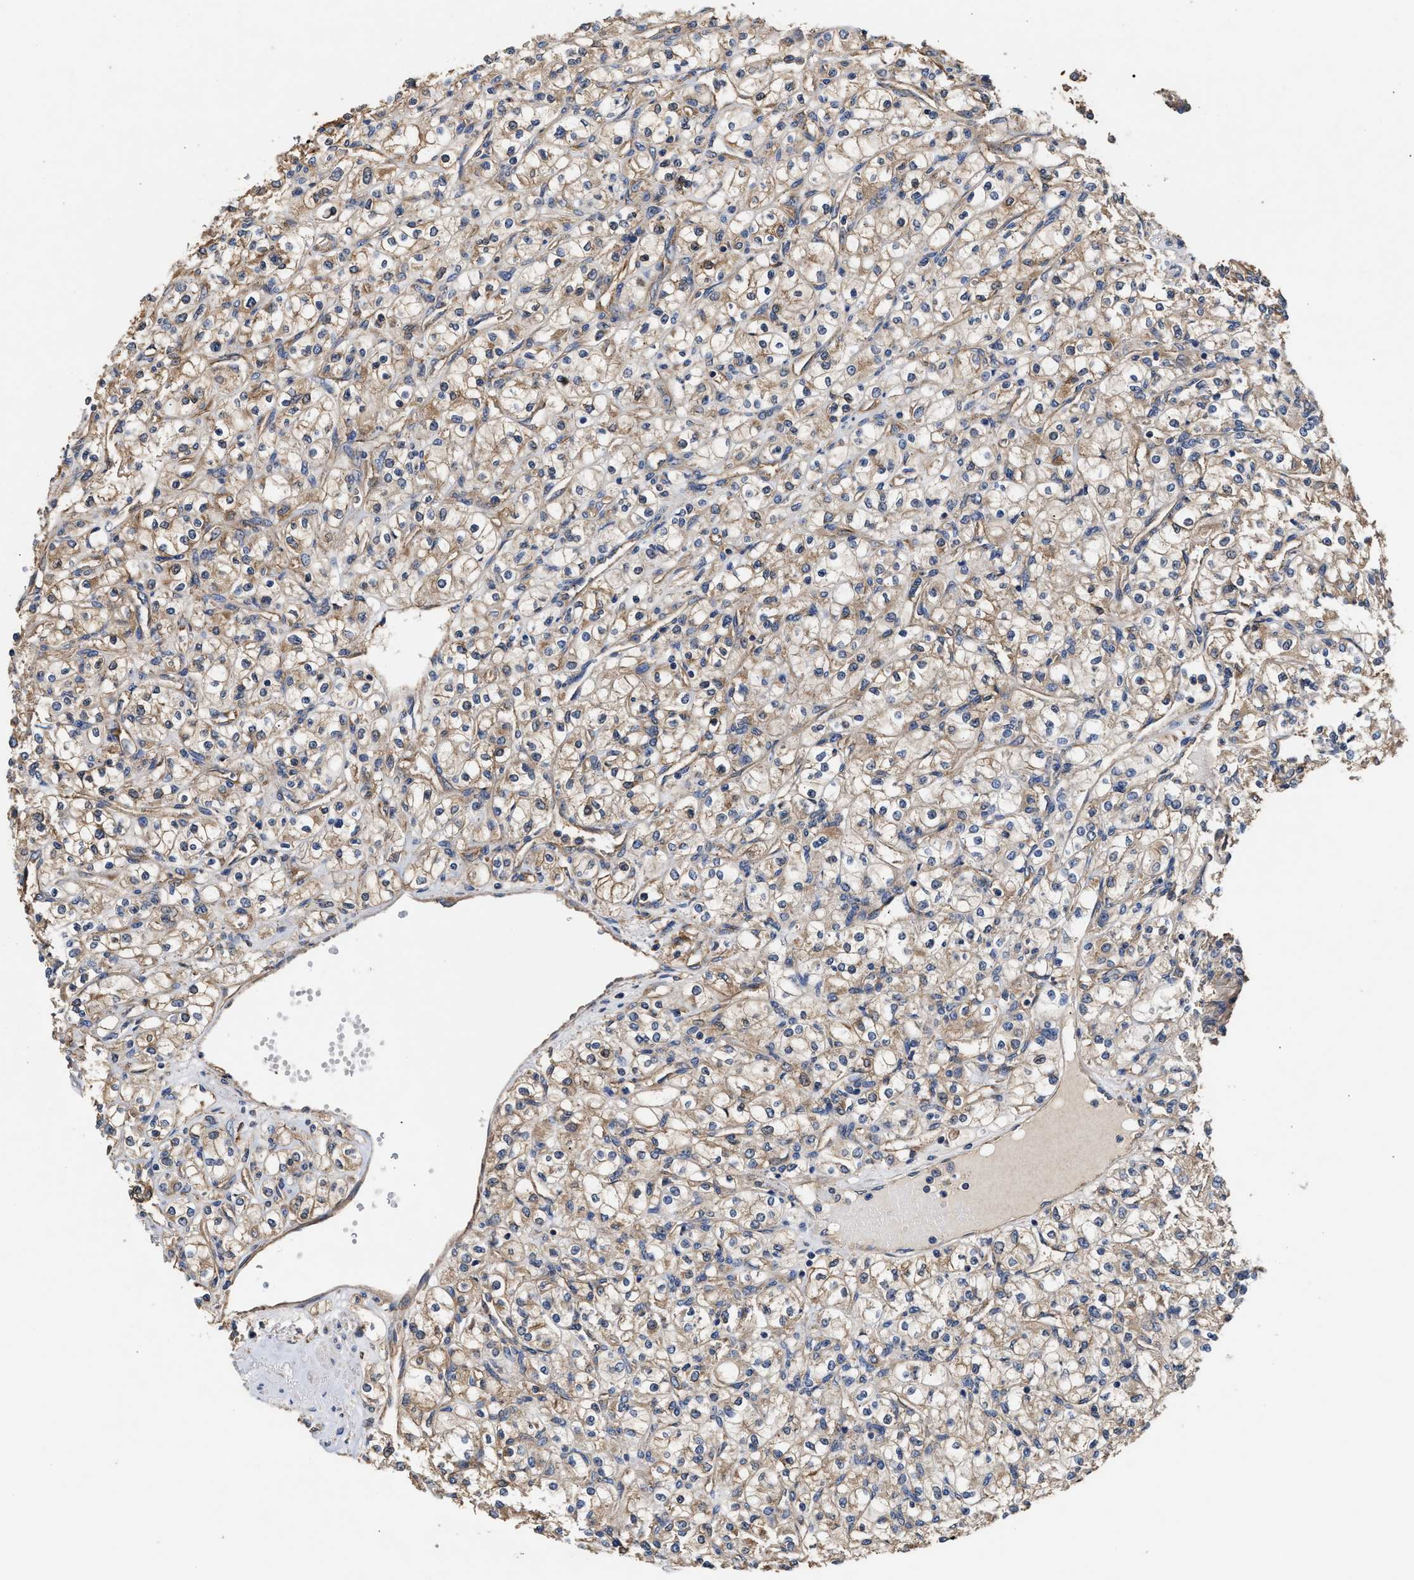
{"staining": {"intensity": "weak", "quantity": ">75%", "location": "cytoplasmic/membranous"}, "tissue": "renal cancer", "cell_type": "Tumor cells", "image_type": "cancer", "snomed": [{"axis": "morphology", "description": "Adenocarcinoma, NOS"}, {"axis": "topography", "description": "Kidney"}], "caption": "Protein positivity by immunohistochemistry (IHC) displays weak cytoplasmic/membranous positivity in approximately >75% of tumor cells in renal cancer.", "gene": "KLB", "patient": {"sex": "male", "age": 77}}